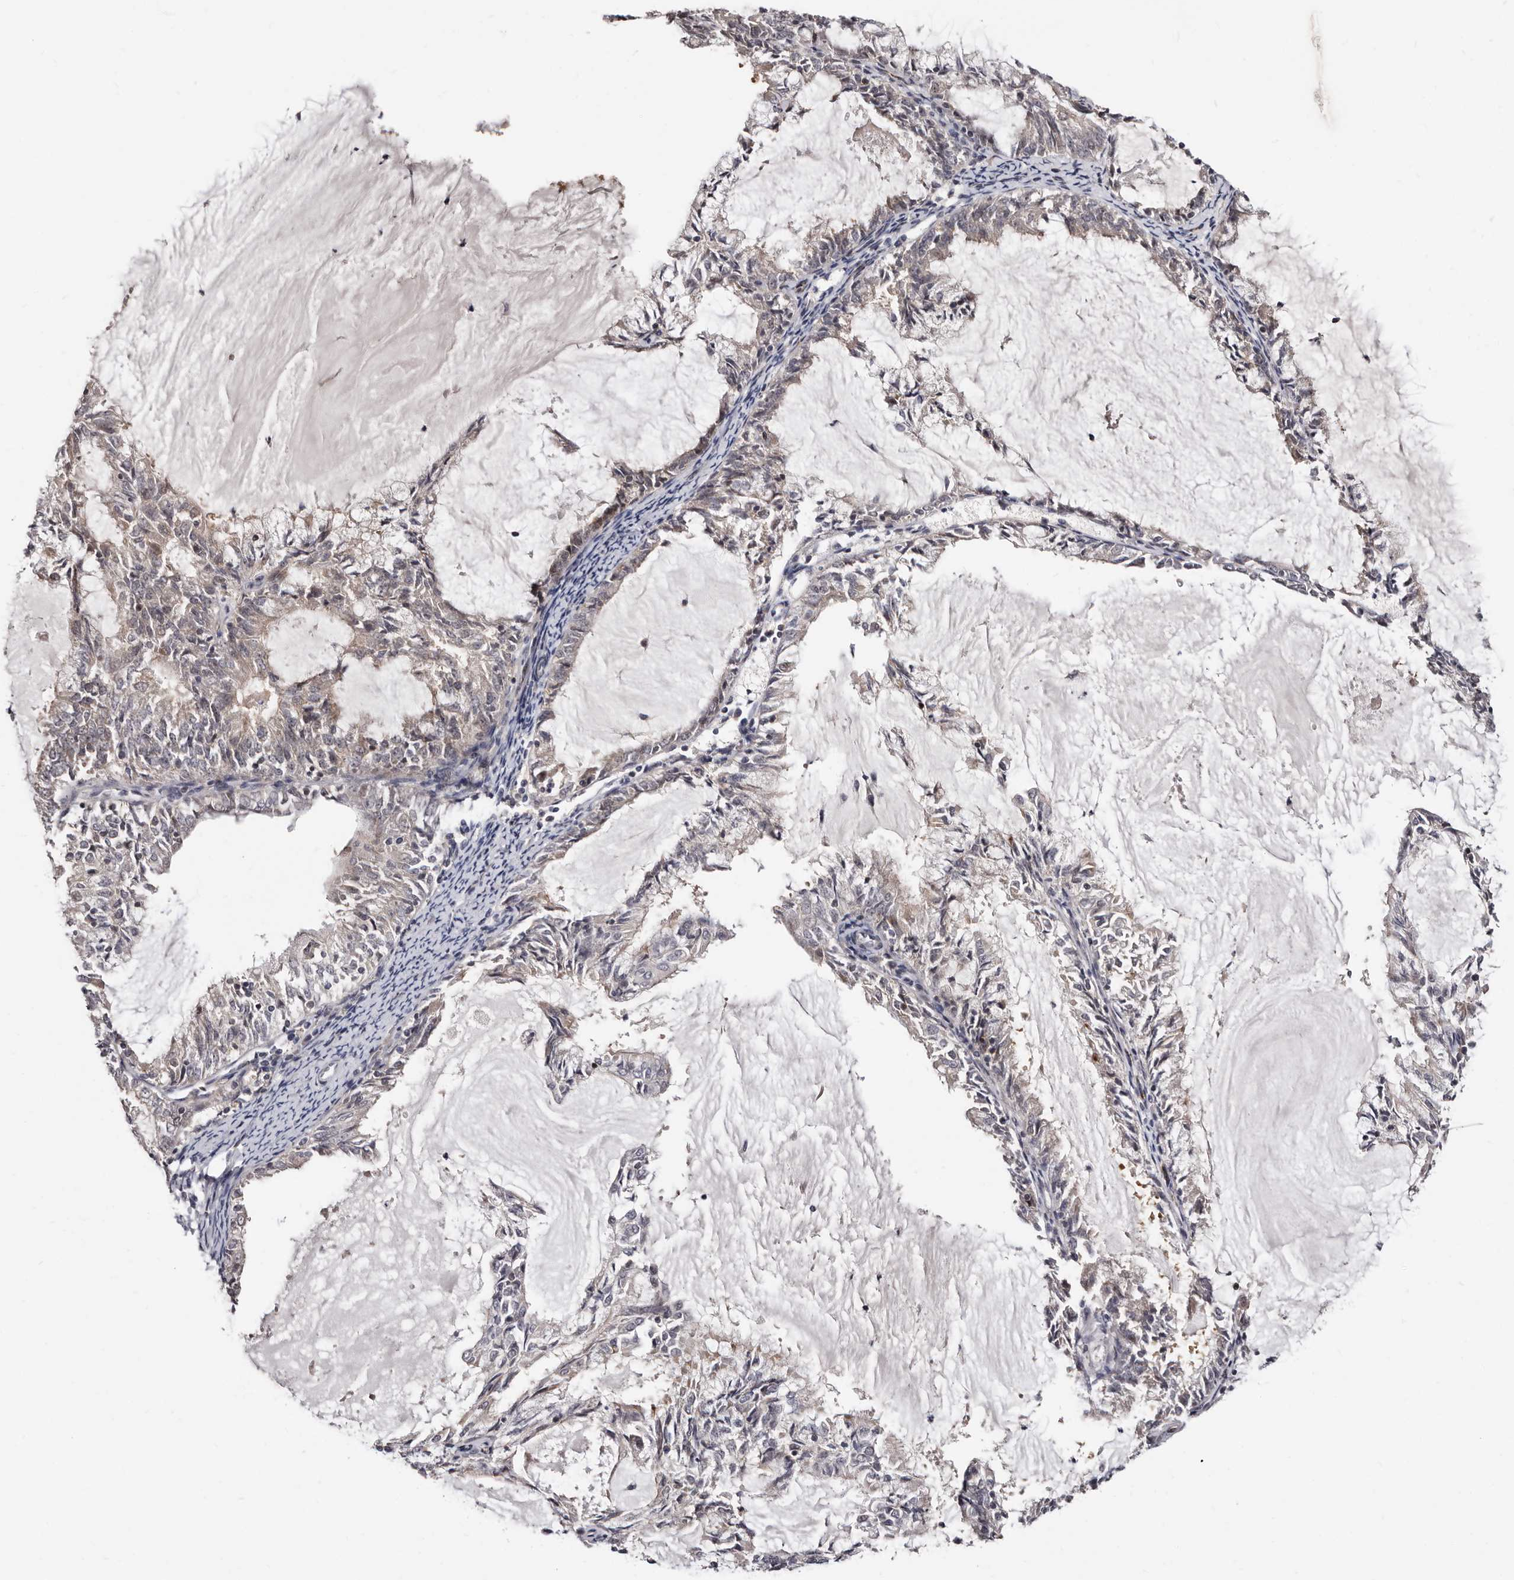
{"staining": {"intensity": "weak", "quantity": "<25%", "location": "cytoplasmic/membranous"}, "tissue": "endometrial cancer", "cell_type": "Tumor cells", "image_type": "cancer", "snomed": [{"axis": "morphology", "description": "Adenocarcinoma, NOS"}, {"axis": "topography", "description": "Endometrium"}], "caption": "Immunohistochemical staining of human endometrial cancer shows no significant staining in tumor cells.", "gene": "PHF20L1", "patient": {"sex": "female", "age": 57}}